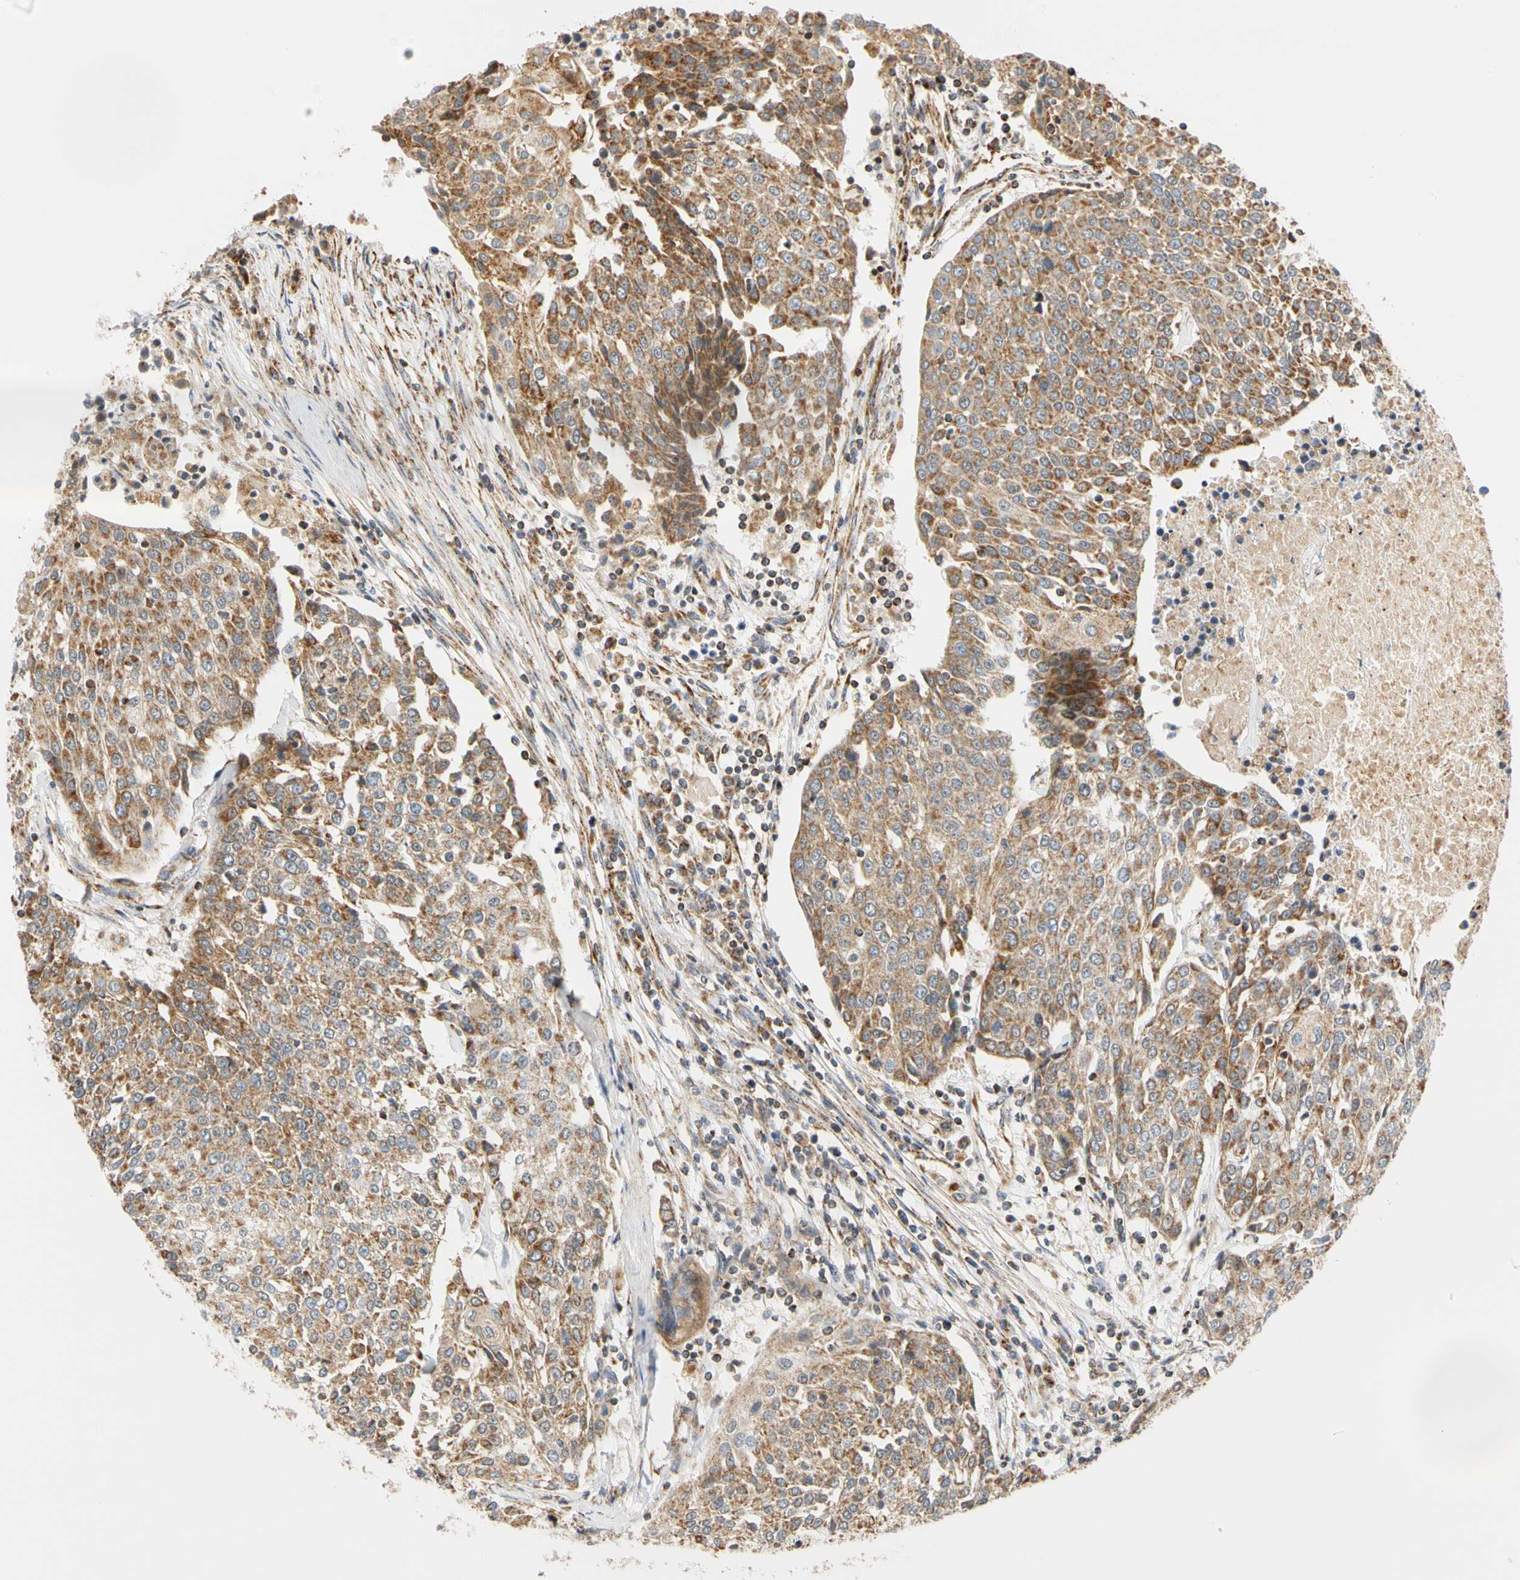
{"staining": {"intensity": "moderate", "quantity": ">75%", "location": "cytoplasmic/membranous"}, "tissue": "urothelial cancer", "cell_type": "Tumor cells", "image_type": "cancer", "snomed": [{"axis": "morphology", "description": "Urothelial carcinoma, High grade"}, {"axis": "topography", "description": "Urinary bladder"}], "caption": "High-grade urothelial carcinoma tissue reveals moderate cytoplasmic/membranous staining in about >75% of tumor cells The staining was performed using DAB (3,3'-diaminobenzidine), with brown indicating positive protein expression. Nuclei are stained blue with hematoxylin.", "gene": "SFXN3", "patient": {"sex": "female", "age": 85}}